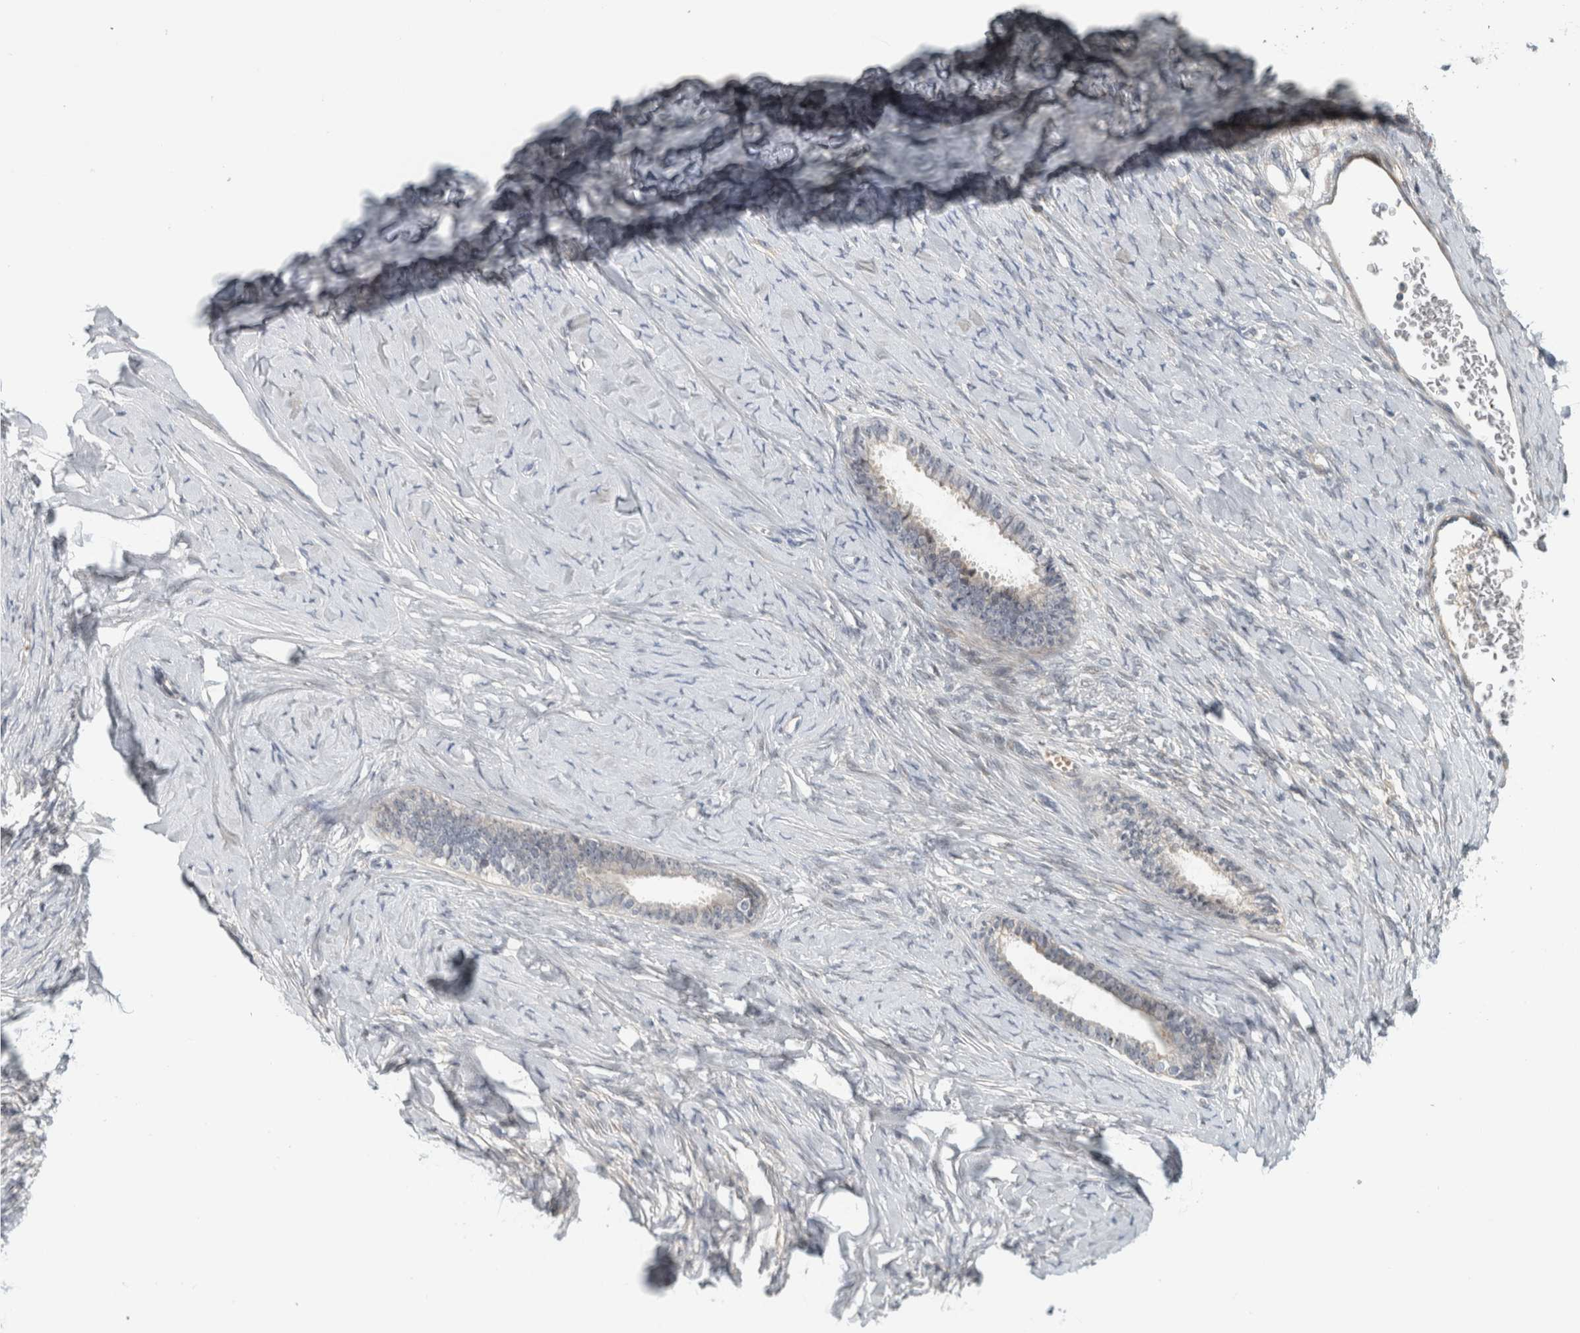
{"staining": {"intensity": "negative", "quantity": "none", "location": "none"}, "tissue": "ovarian cancer", "cell_type": "Tumor cells", "image_type": "cancer", "snomed": [{"axis": "morphology", "description": "Cystadenocarcinoma, serous, NOS"}, {"axis": "topography", "description": "Ovary"}], "caption": "A high-resolution image shows immunohistochemistry (IHC) staining of ovarian cancer, which exhibits no significant positivity in tumor cells.", "gene": "ZNF804B", "patient": {"sex": "female", "age": 79}}